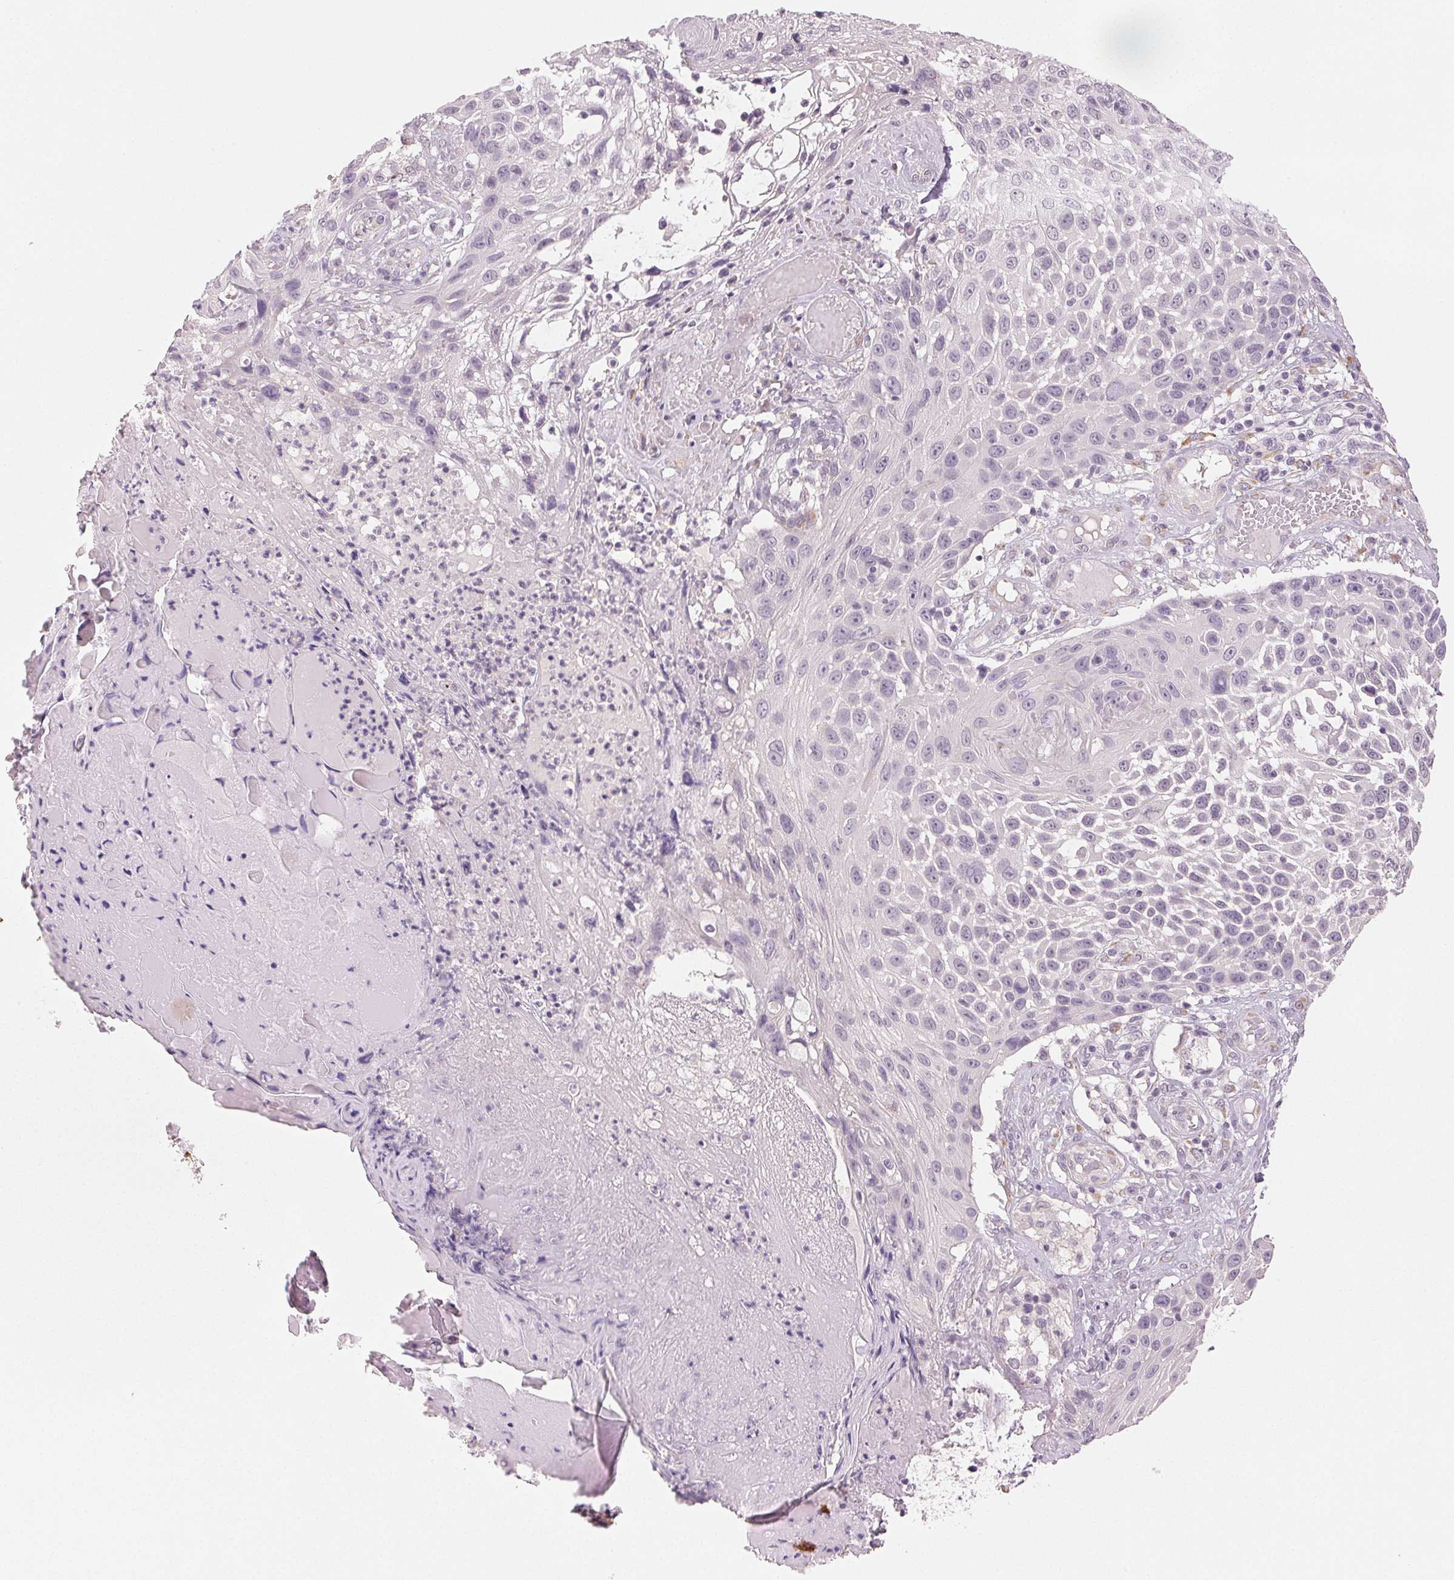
{"staining": {"intensity": "negative", "quantity": "none", "location": "none"}, "tissue": "skin cancer", "cell_type": "Tumor cells", "image_type": "cancer", "snomed": [{"axis": "morphology", "description": "Squamous cell carcinoma, NOS"}, {"axis": "topography", "description": "Skin"}], "caption": "High magnification brightfield microscopy of skin squamous cell carcinoma stained with DAB (brown) and counterstained with hematoxylin (blue): tumor cells show no significant expression. (DAB (3,3'-diaminobenzidine) immunohistochemistry (IHC) with hematoxylin counter stain).", "gene": "MAP1LC3A", "patient": {"sex": "male", "age": 92}}